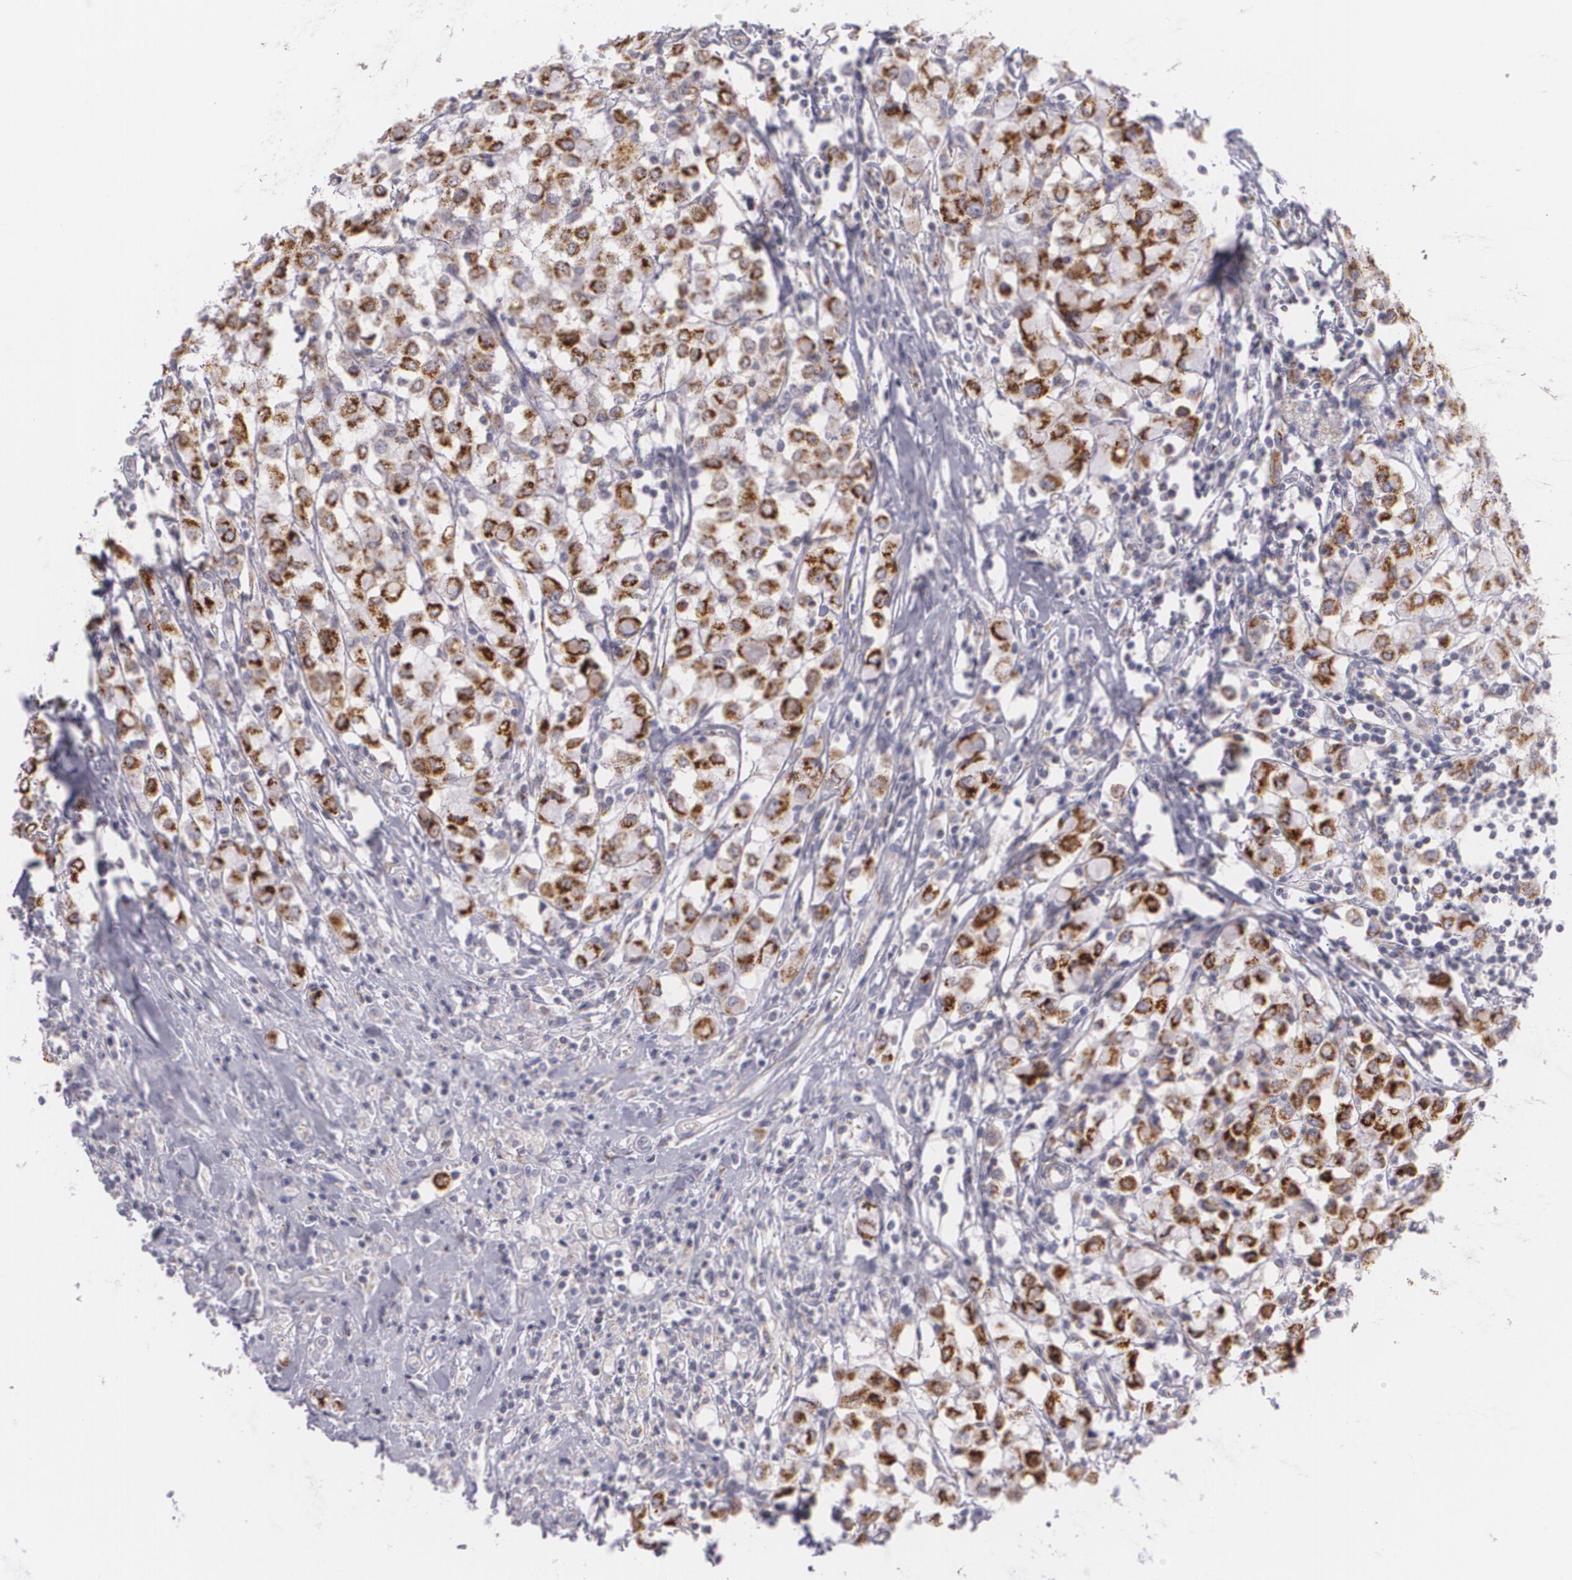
{"staining": {"intensity": "strong", "quantity": ">75%", "location": "cytoplasmic/membranous"}, "tissue": "breast cancer", "cell_type": "Tumor cells", "image_type": "cancer", "snomed": [{"axis": "morphology", "description": "Lobular carcinoma"}, {"axis": "topography", "description": "Breast"}], "caption": "Protein staining of breast cancer (lobular carcinoma) tissue reveals strong cytoplasmic/membranous staining in about >75% of tumor cells. (Stains: DAB (3,3'-diaminobenzidine) in brown, nuclei in blue, Microscopy: brightfield microscopy at high magnification).", "gene": "CILK1", "patient": {"sex": "female", "age": 85}}